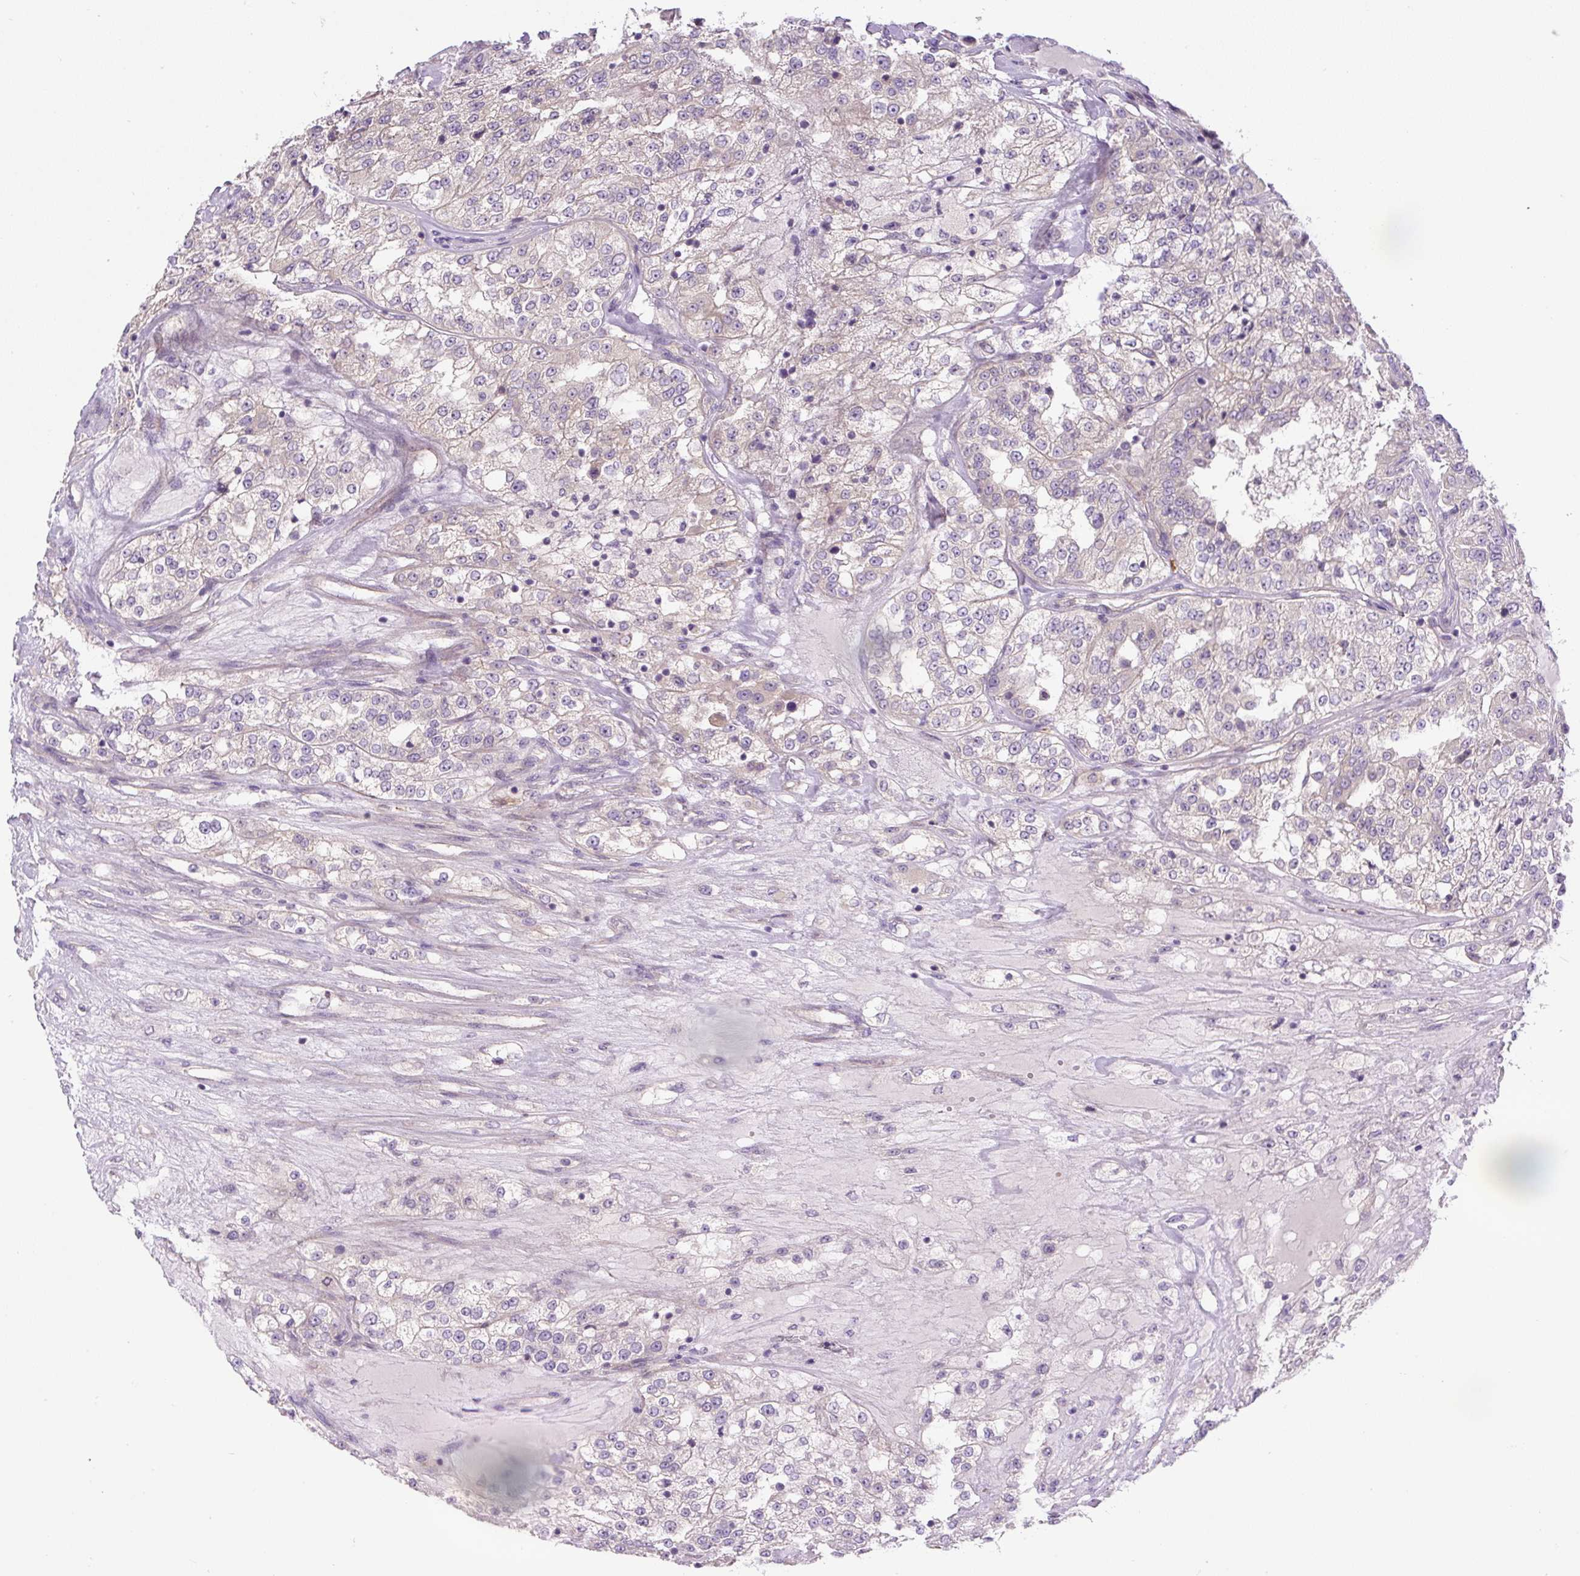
{"staining": {"intensity": "negative", "quantity": "none", "location": "none"}, "tissue": "renal cancer", "cell_type": "Tumor cells", "image_type": "cancer", "snomed": [{"axis": "morphology", "description": "Adenocarcinoma, NOS"}, {"axis": "topography", "description": "Kidney"}], "caption": "Immunohistochemical staining of adenocarcinoma (renal) demonstrates no significant expression in tumor cells.", "gene": "UBL3", "patient": {"sex": "female", "age": 63}}